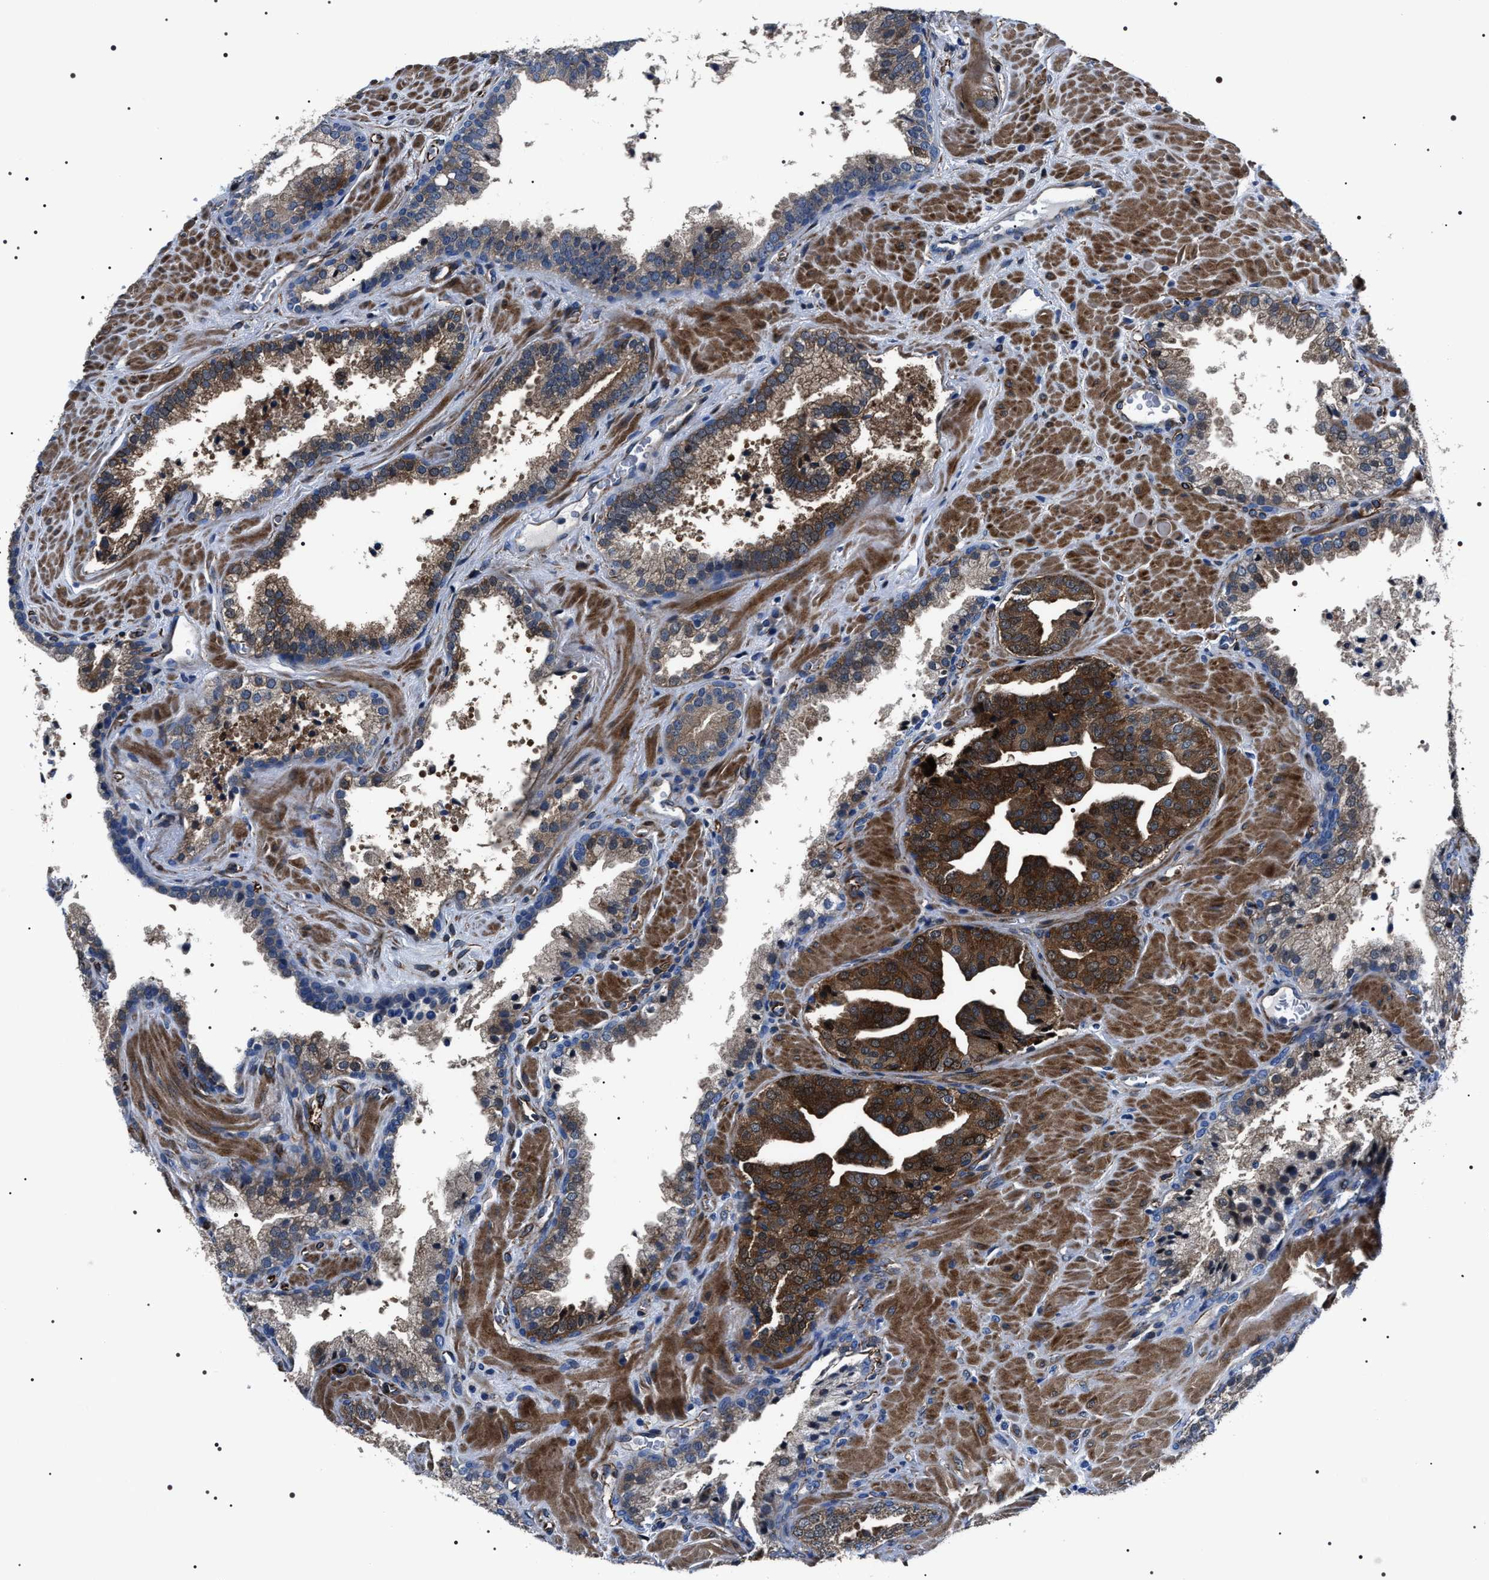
{"staining": {"intensity": "strong", "quantity": "25%-75%", "location": "cytoplasmic/membranous"}, "tissue": "prostate cancer", "cell_type": "Tumor cells", "image_type": "cancer", "snomed": [{"axis": "morphology", "description": "Adenocarcinoma, Low grade"}, {"axis": "topography", "description": "Prostate"}], "caption": "Prostate low-grade adenocarcinoma stained with immunohistochemistry (IHC) reveals strong cytoplasmic/membranous staining in approximately 25%-75% of tumor cells.", "gene": "BAG2", "patient": {"sex": "male", "age": 71}}